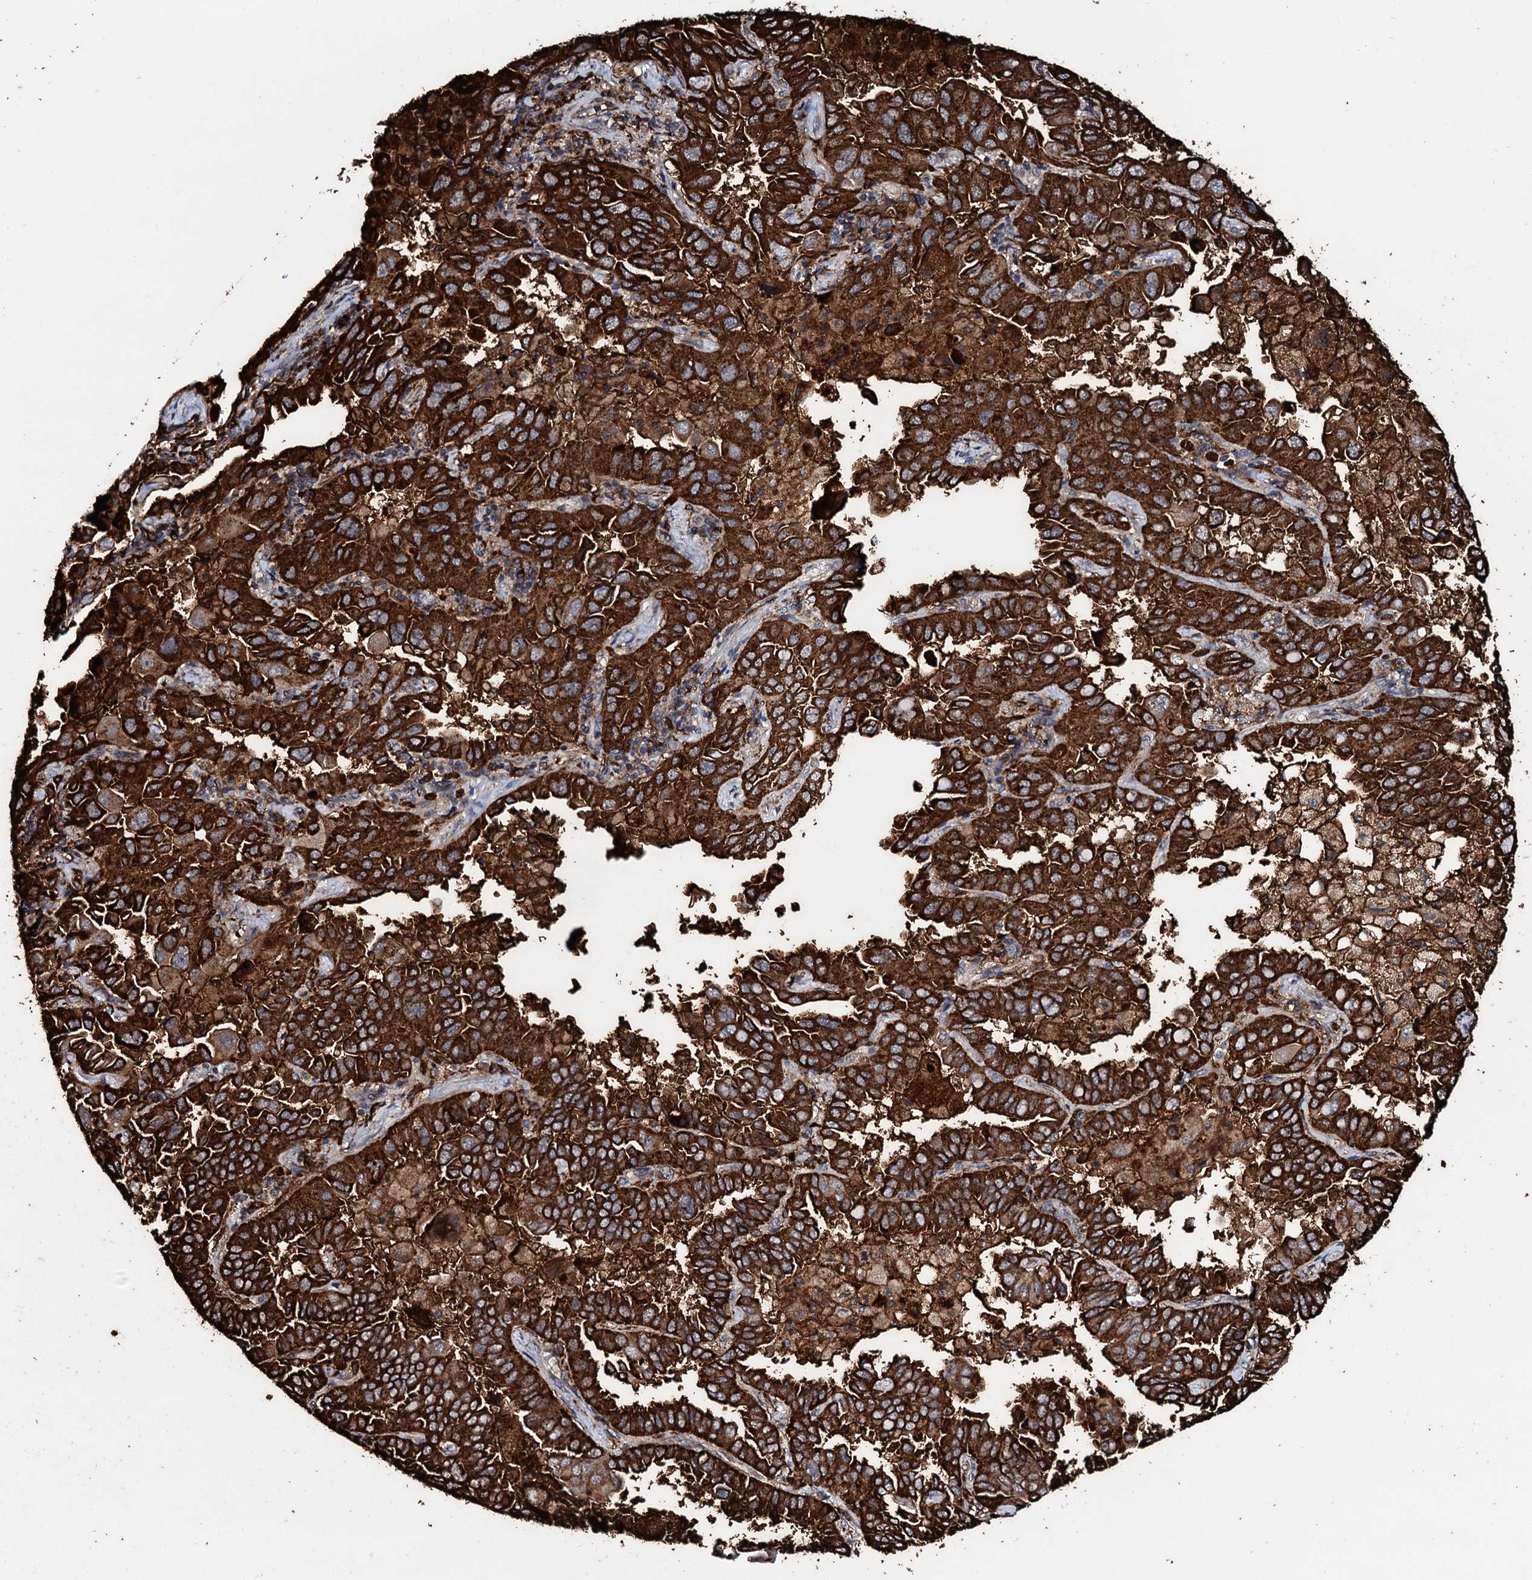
{"staining": {"intensity": "strong", "quantity": ">75%", "location": "cytoplasmic/membranous"}, "tissue": "lung cancer", "cell_type": "Tumor cells", "image_type": "cancer", "snomed": [{"axis": "morphology", "description": "Adenocarcinoma, NOS"}, {"axis": "topography", "description": "Lung"}], "caption": "Immunohistochemical staining of human lung cancer displays high levels of strong cytoplasmic/membranous protein staining in about >75% of tumor cells.", "gene": "TPGS2", "patient": {"sex": "male", "age": 64}}